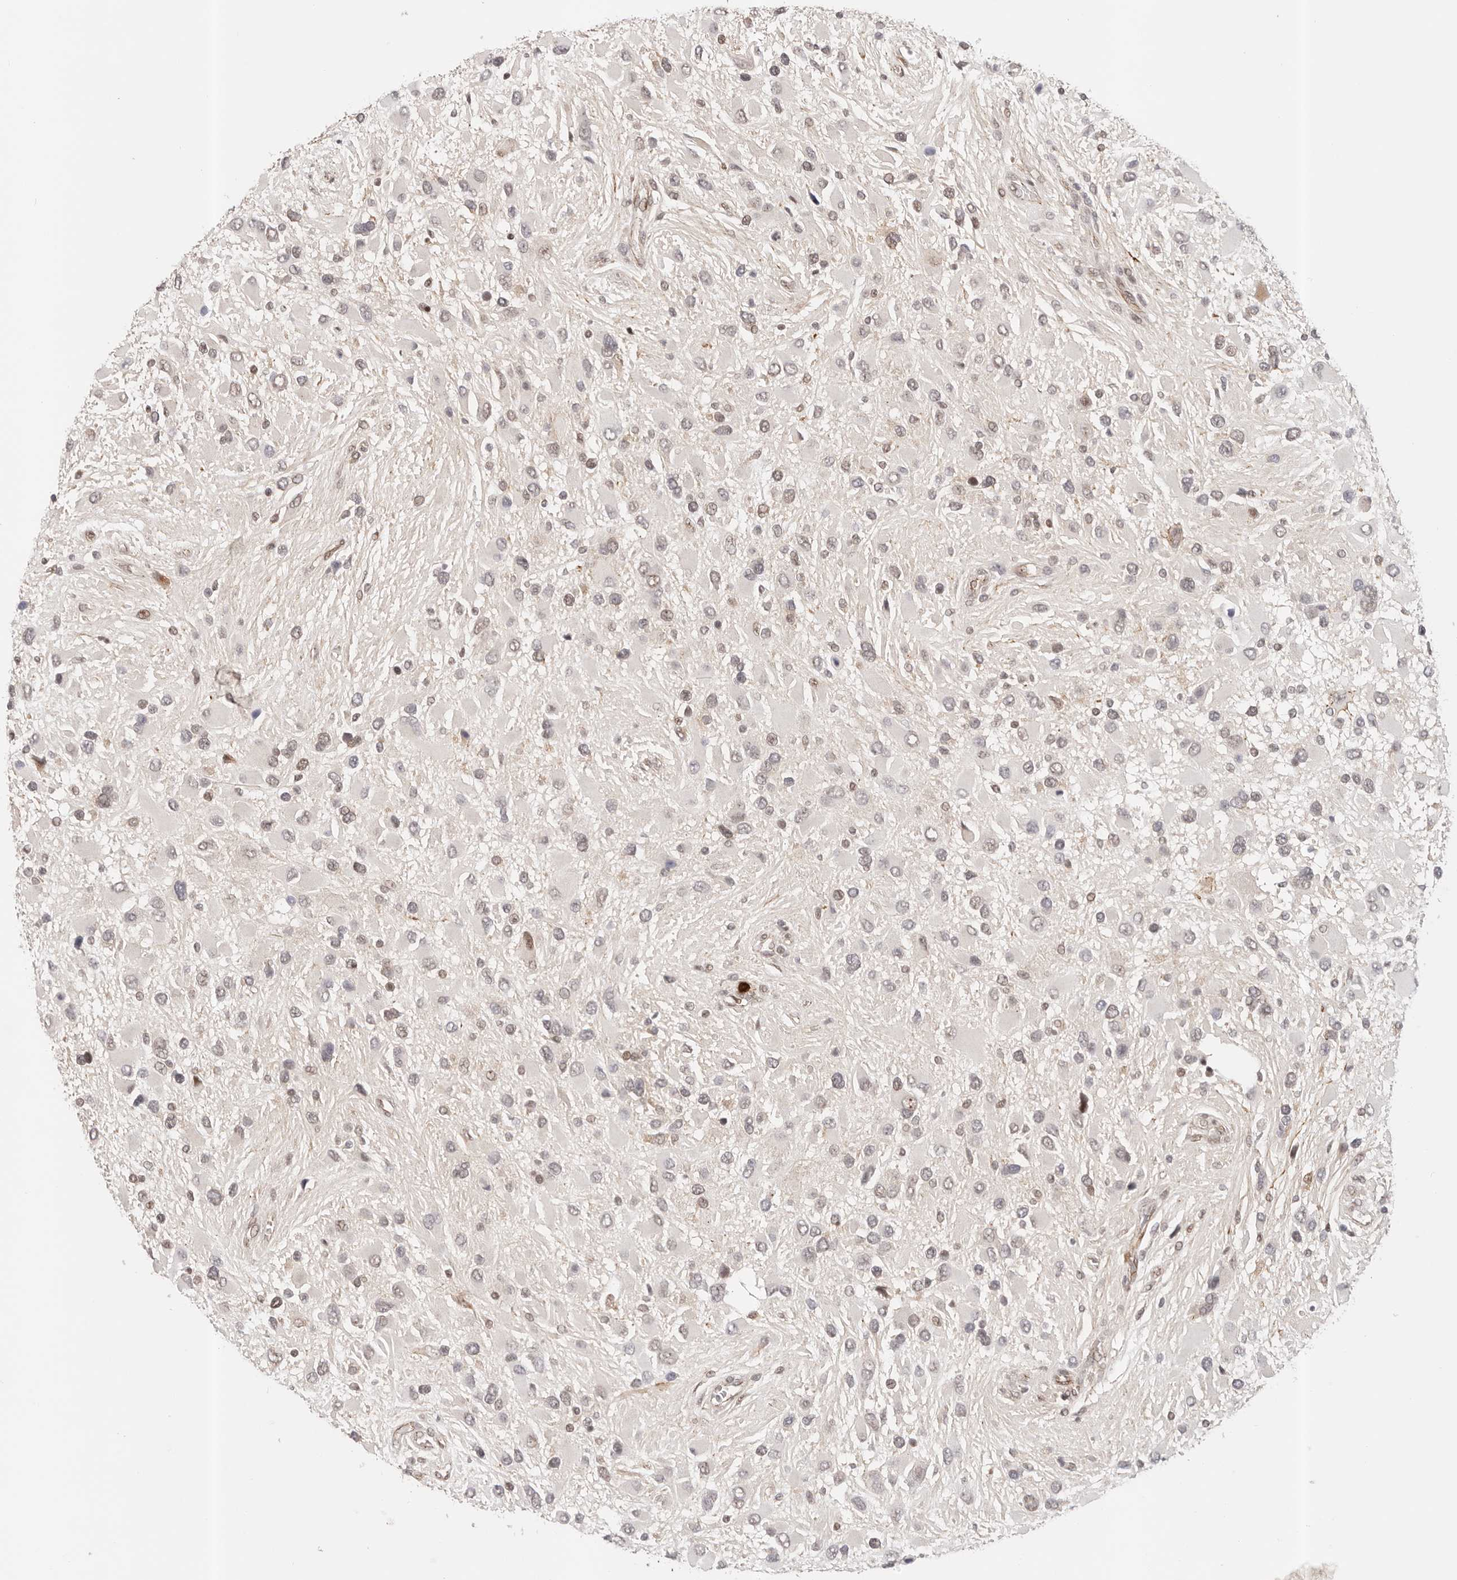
{"staining": {"intensity": "weak", "quantity": "<25%", "location": "nuclear"}, "tissue": "glioma", "cell_type": "Tumor cells", "image_type": "cancer", "snomed": [{"axis": "morphology", "description": "Glioma, malignant, High grade"}, {"axis": "topography", "description": "Brain"}], "caption": "A micrograph of human glioma is negative for staining in tumor cells.", "gene": "AFDN", "patient": {"sex": "male", "age": 53}}